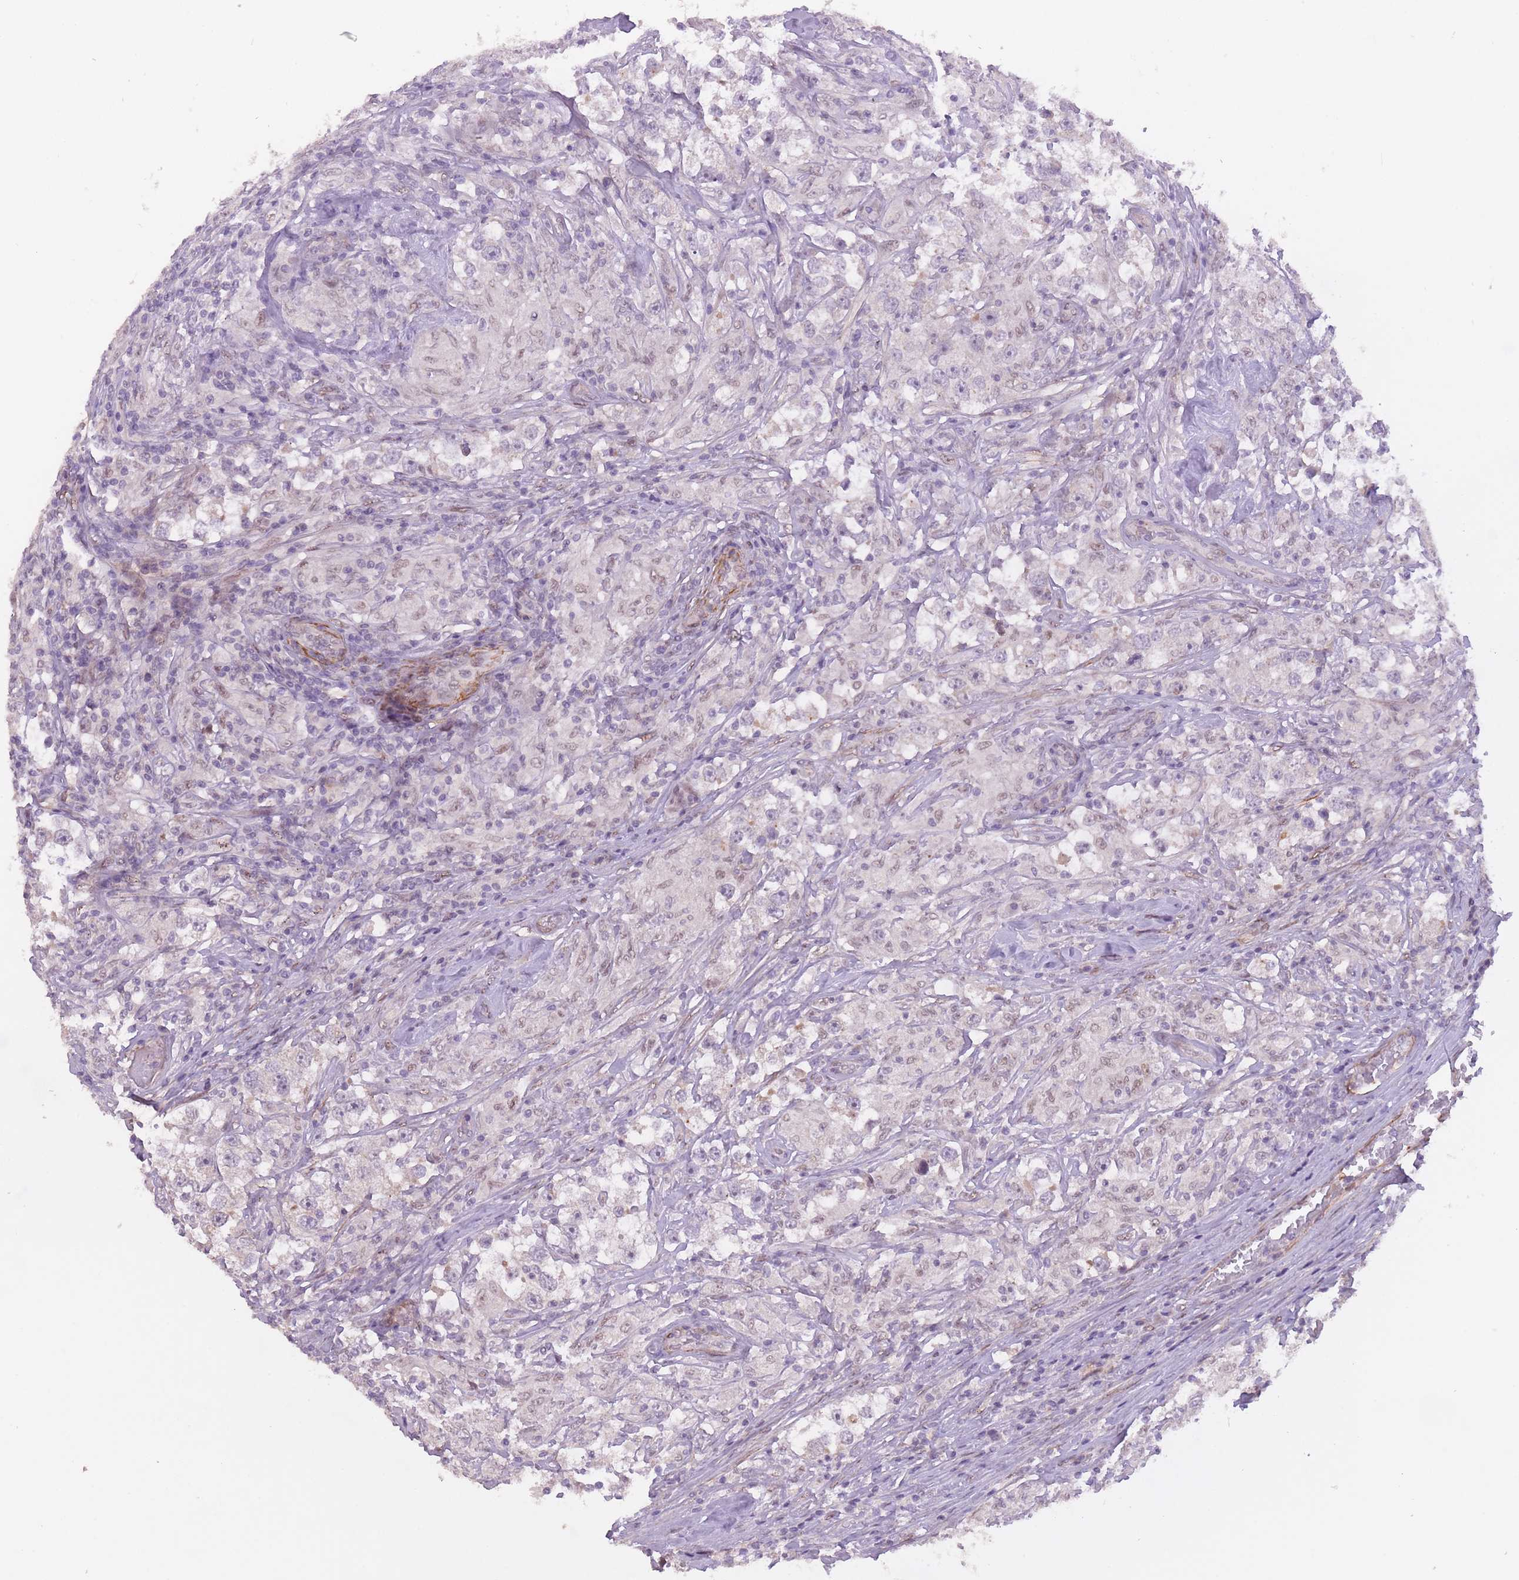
{"staining": {"intensity": "negative", "quantity": "none", "location": "none"}, "tissue": "testis cancer", "cell_type": "Tumor cells", "image_type": "cancer", "snomed": [{"axis": "morphology", "description": "Seminoma, NOS"}, {"axis": "topography", "description": "Testis"}], "caption": "The photomicrograph demonstrates no staining of tumor cells in testis seminoma.", "gene": "CBX6", "patient": {"sex": "male", "age": 46}}